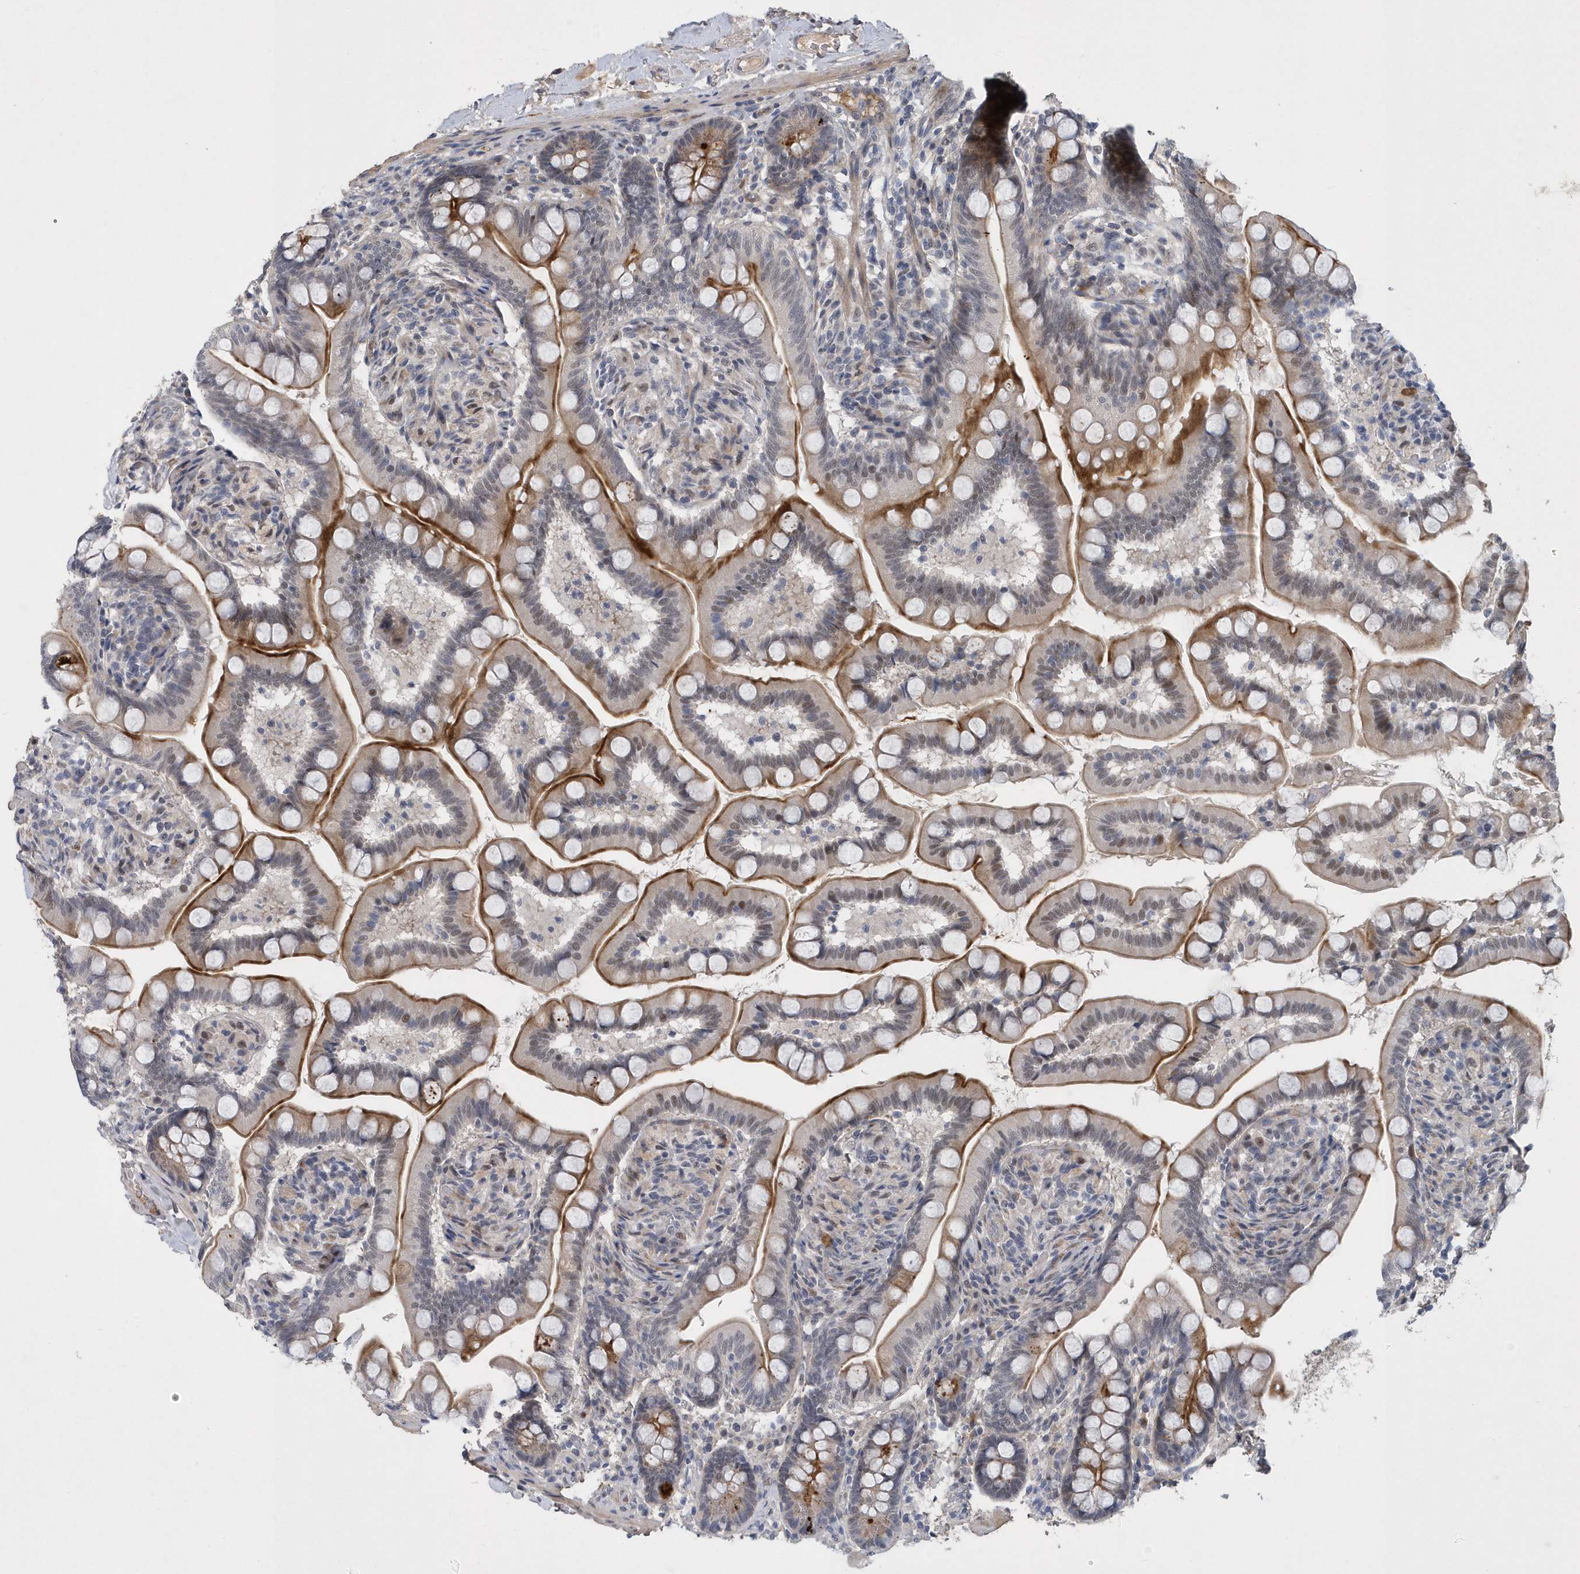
{"staining": {"intensity": "moderate", "quantity": "25%-75%", "location": "cytoplasmic/membranous,nuclear"}, "tissue": "small intestine", "cell_type": "Glandular cells", "image_type": "normal", "snomed": [{"axis": "morphology", "description": "Normal tissue, NOS"}, {"axis": "topography", "description": "Small intestine"}], "caption": "Small intestine stained with a brown dye exhibits moderate cytoplasmic/membranous,nuclear positive staining in approximately 25%-75% of glandular cells.", "gene": "FAM217A", "patient": {"sex": "female", "age": 64}}